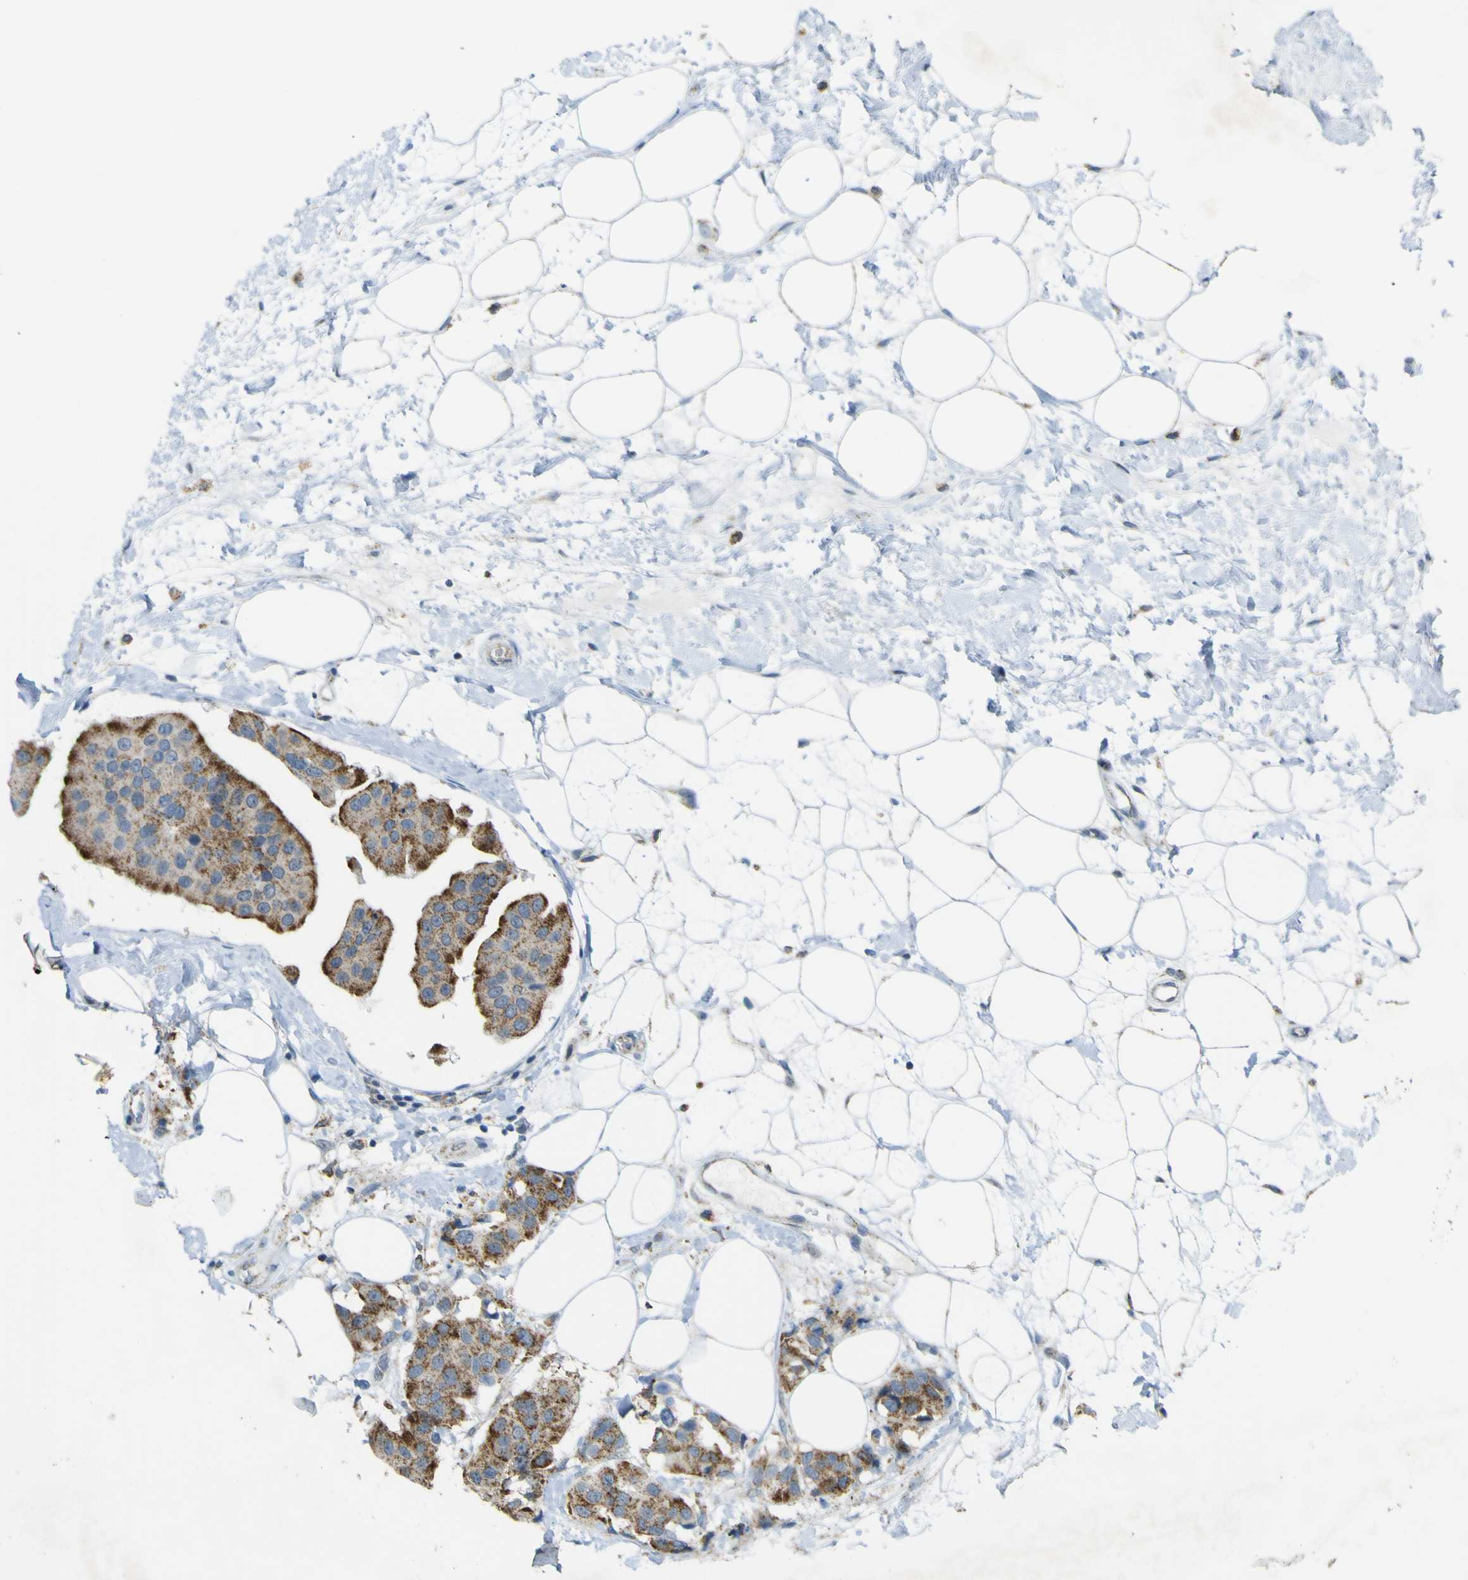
{"staining": {"intensity": "moderate", "quantity": ">75%", "location": "cytoplasmic/membranous"}, "tissue": "breast cancer", "cell_type": "Tumor cells", "image_type": "cancer", "snomed": [{"axis": "morphology", "description": "Normal tissue, NOS"}, {"axis": "morphology", "description": "Duct carcinoma"}, {"axis": "topography", "description": "Breast"}], "caption": "A brown stain highlights moderate cytoplasmic/membranous positivity of a protein in human breast invasive ductal carcinoma tumor cells.", "gene": "ACBD5", "patient": {"sex": "female", "age": 39}}